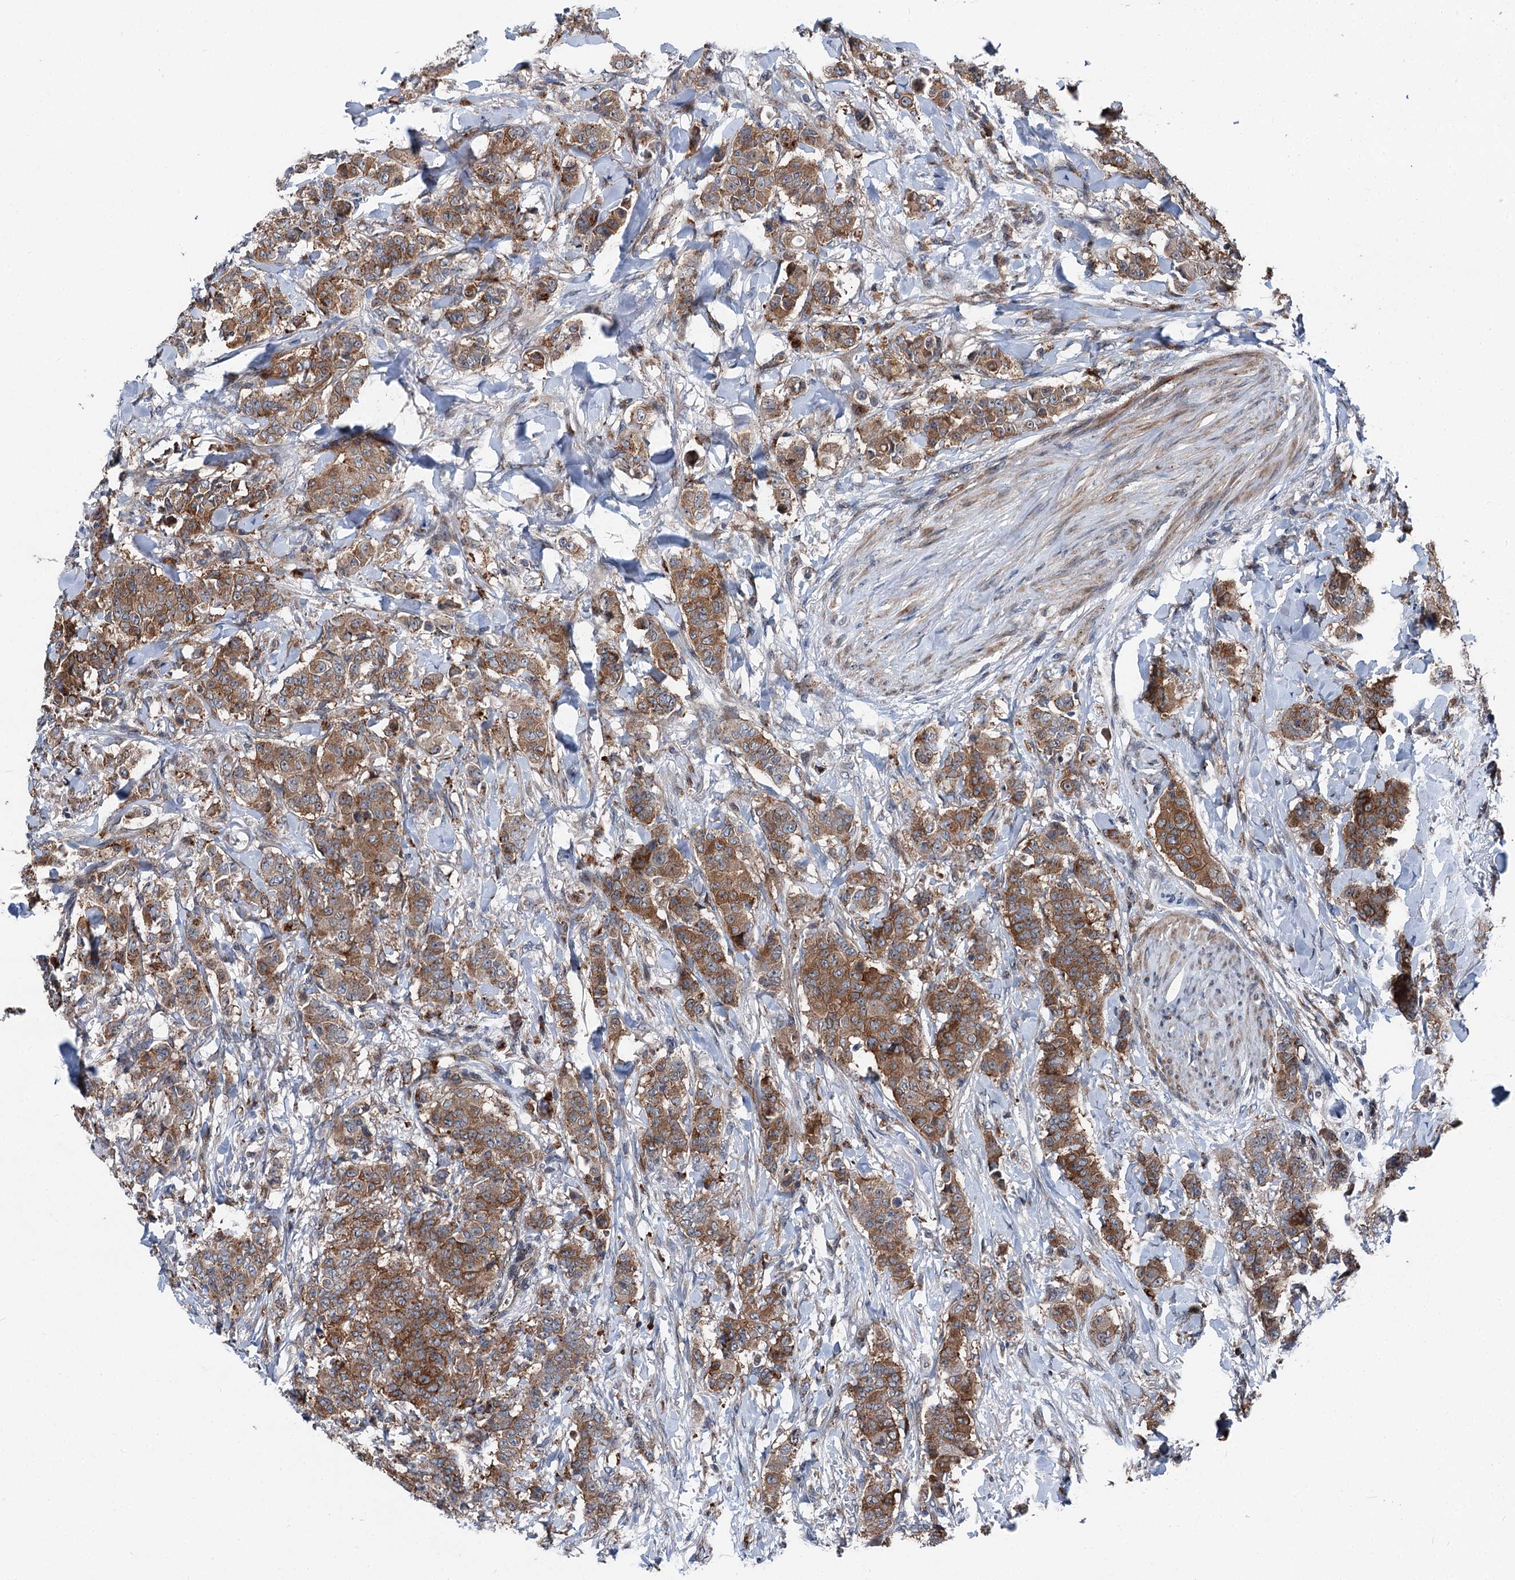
{"staining": {"intensity": "moderate", "quantity": ">75%", "location": "cytoplasmic/membranous"}, "tissue": "breast cancer", "cell_type": "Tumor cells", "image_type": "cancer", "snomed": [{"axis": "morphology", "description": "Duct carcinoma"}, {"axis": "topography", "description": "Breast"}], "caption": "Protein expression analysis of breast cancer displays moderate cytoplasmic/membranous positivity in approximately >75% of tumor cells.", "gene": "POLR1D", "patient": {"sex": "female", "age": 40}}